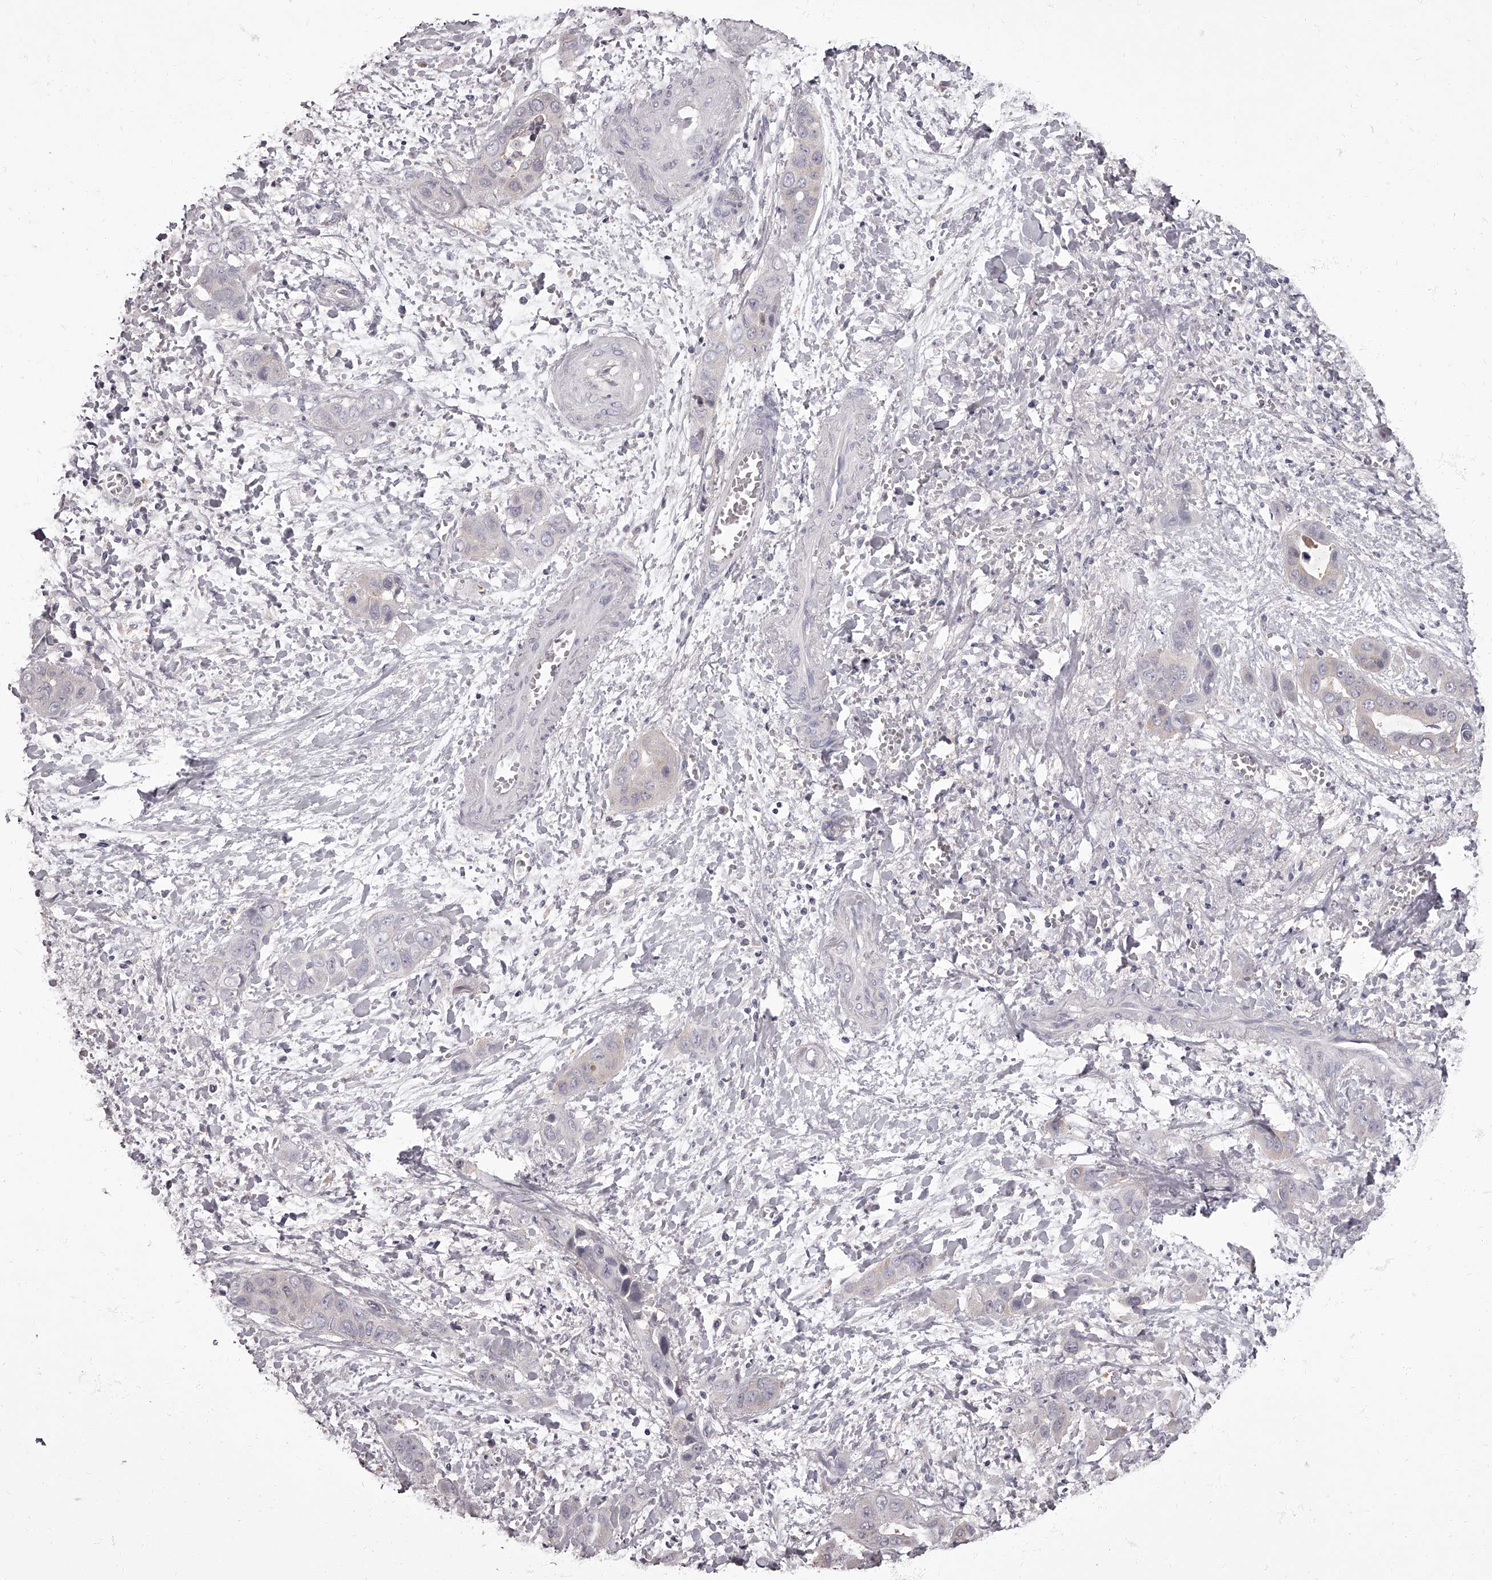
{"staining": {"intensity": "negative", "quantity": "none", "location": "none"}, "tissue": "liver cancer", "cell_type": "Tumor cells", "image_type": "cancer", "snomed": [{"axis": "morphology", "description": "Cholangiocarcinoma"}, {"axis": "topography", "description": "Liver"}], "caption": "Tumor cells show no significant protein positivity in liver cancer. The staining is performed using DAB (3,3'-diaminobenzidine) brown chromogen with nuclei counter-stained in using hematoxylin.", "gene": "APEH", "patient": {"sex": "female", "age": 52}}